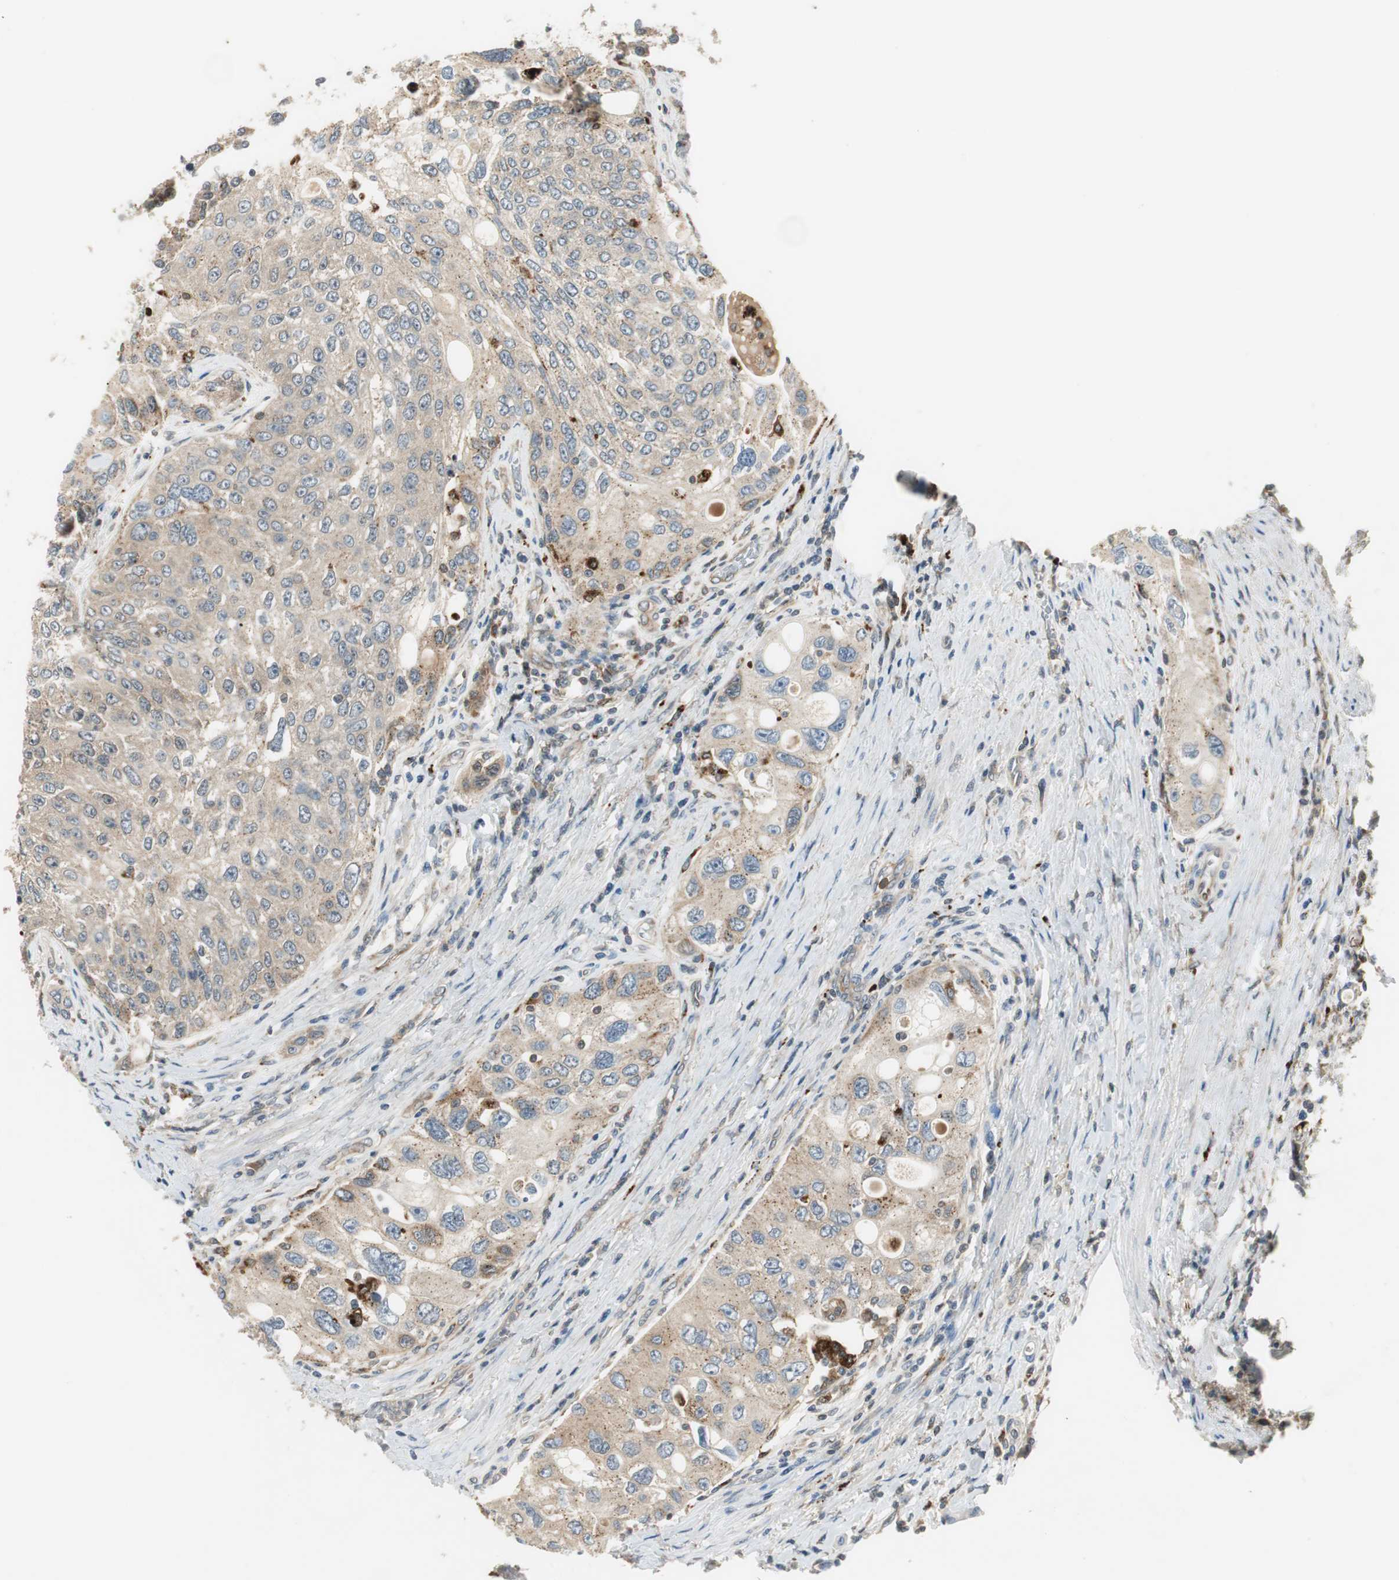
{"staining": {"intensity": "weak", "quantity": ">75%", "location": "cytoplasmic/membranous"}, "tissue": "urothelial cancer", "cell_type": "Tumor cells", "image_type": "cancer", "snomed": [{"axis": "morphology", "description": "Urothelial carcinoma, High grade"}, {"axis": "topography", "description": "Urinary bladder"}], "caption": "A histopathology image of human urothelial carcinoma (high-grade) stained for a protein reveals weak cytoplasmic/membranous brown staining in tumor cells.", "gene": "NCK1", "patient": {"sex": "female", "age": 56}}